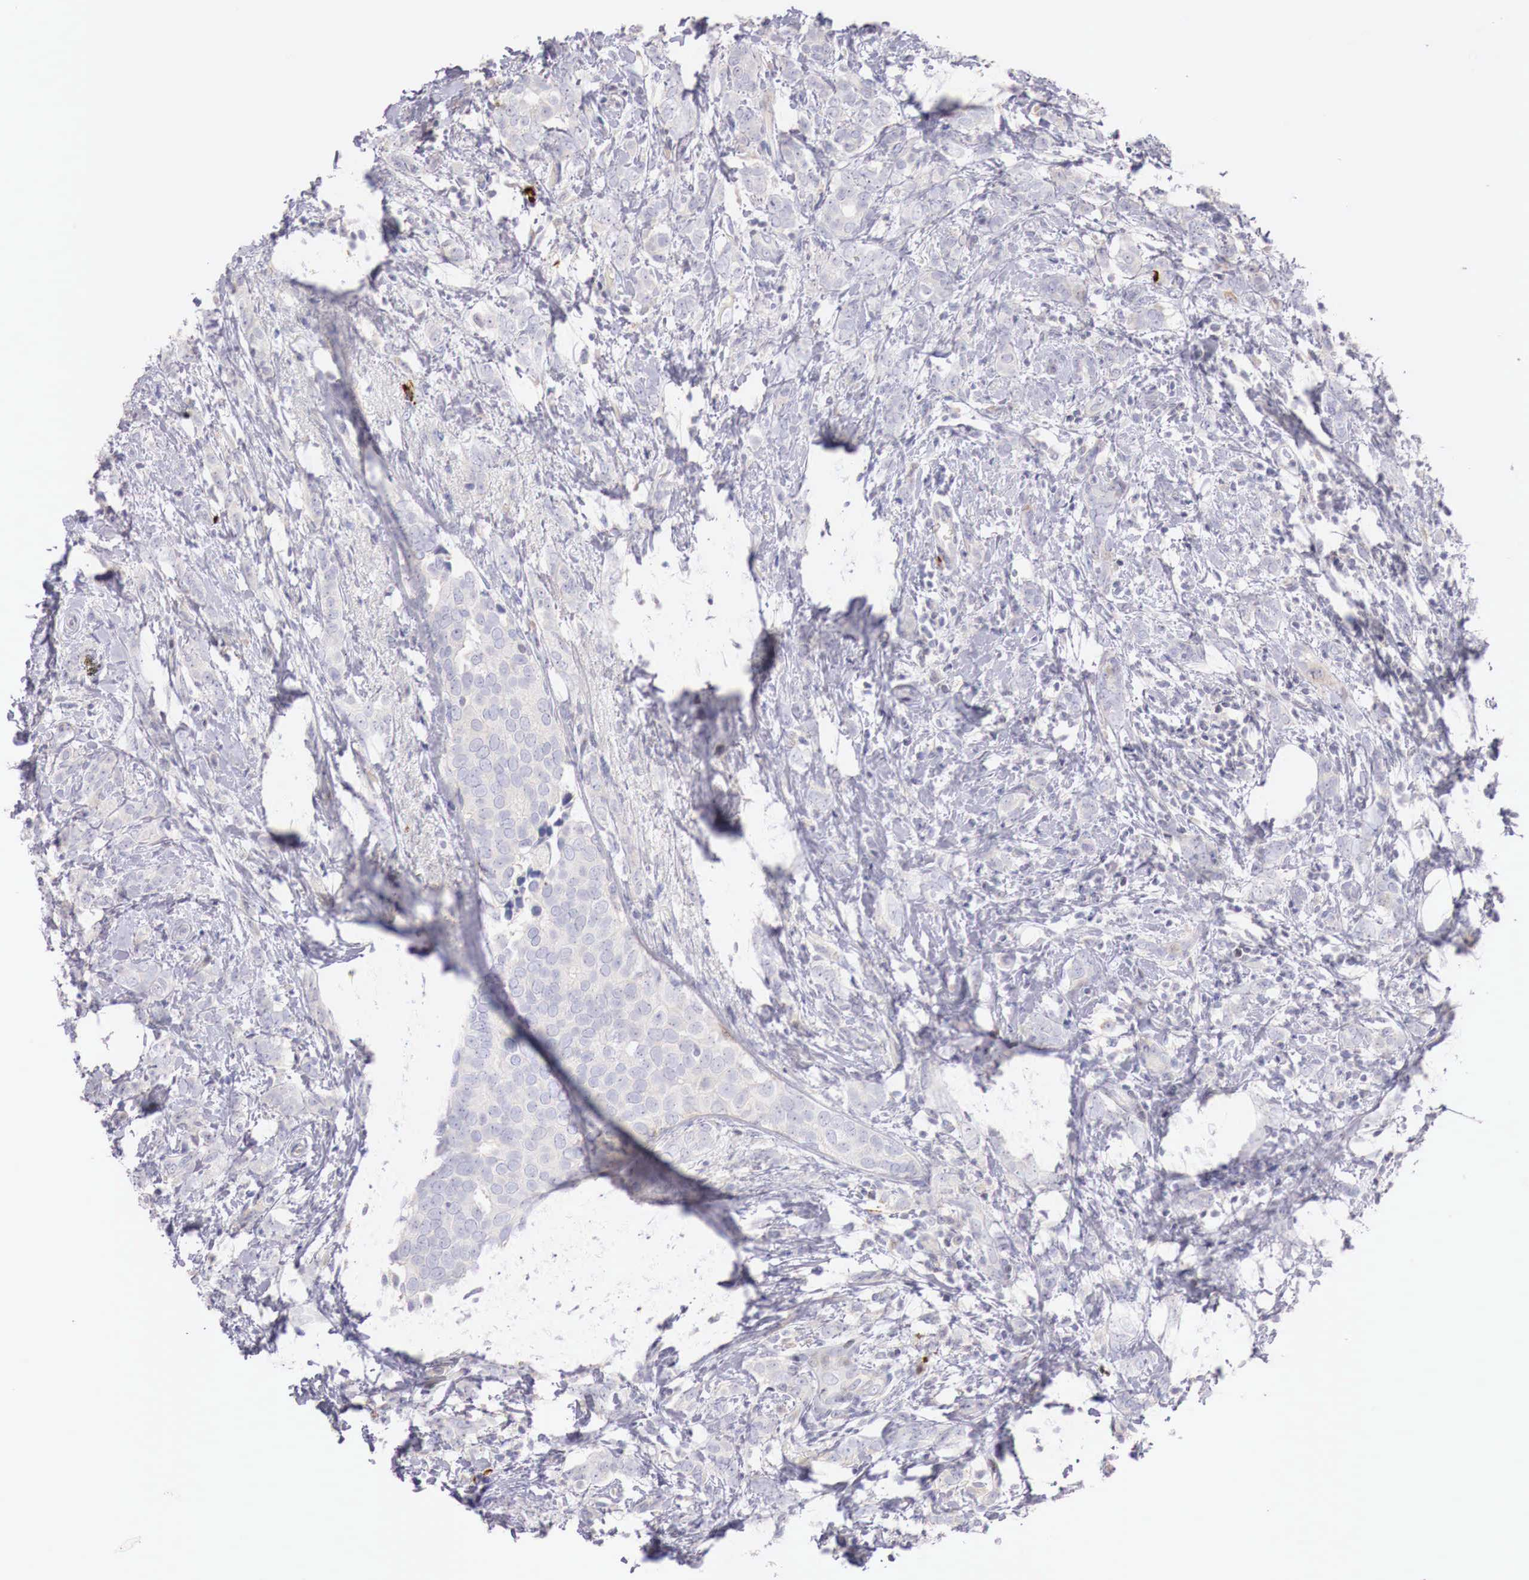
{"staining": {"intensity": "negative", "quantity": "none", "location": "none"}, "tissue": "breast cancer", "cell_type": "Tumor cells", "image_type": "cancer", "snomed": [{"axis": "morphology", "description": "Duct carcinoma"}, {"axis": "topography", "description": "Breast"}], "caption": "Immunohistochemical staining of infiltrating ductal carcinoma (breast) exhibits no significant expression in tumor cells.", "gene": "CLCN5", "patient": {"sex": "female", "age": 53}}